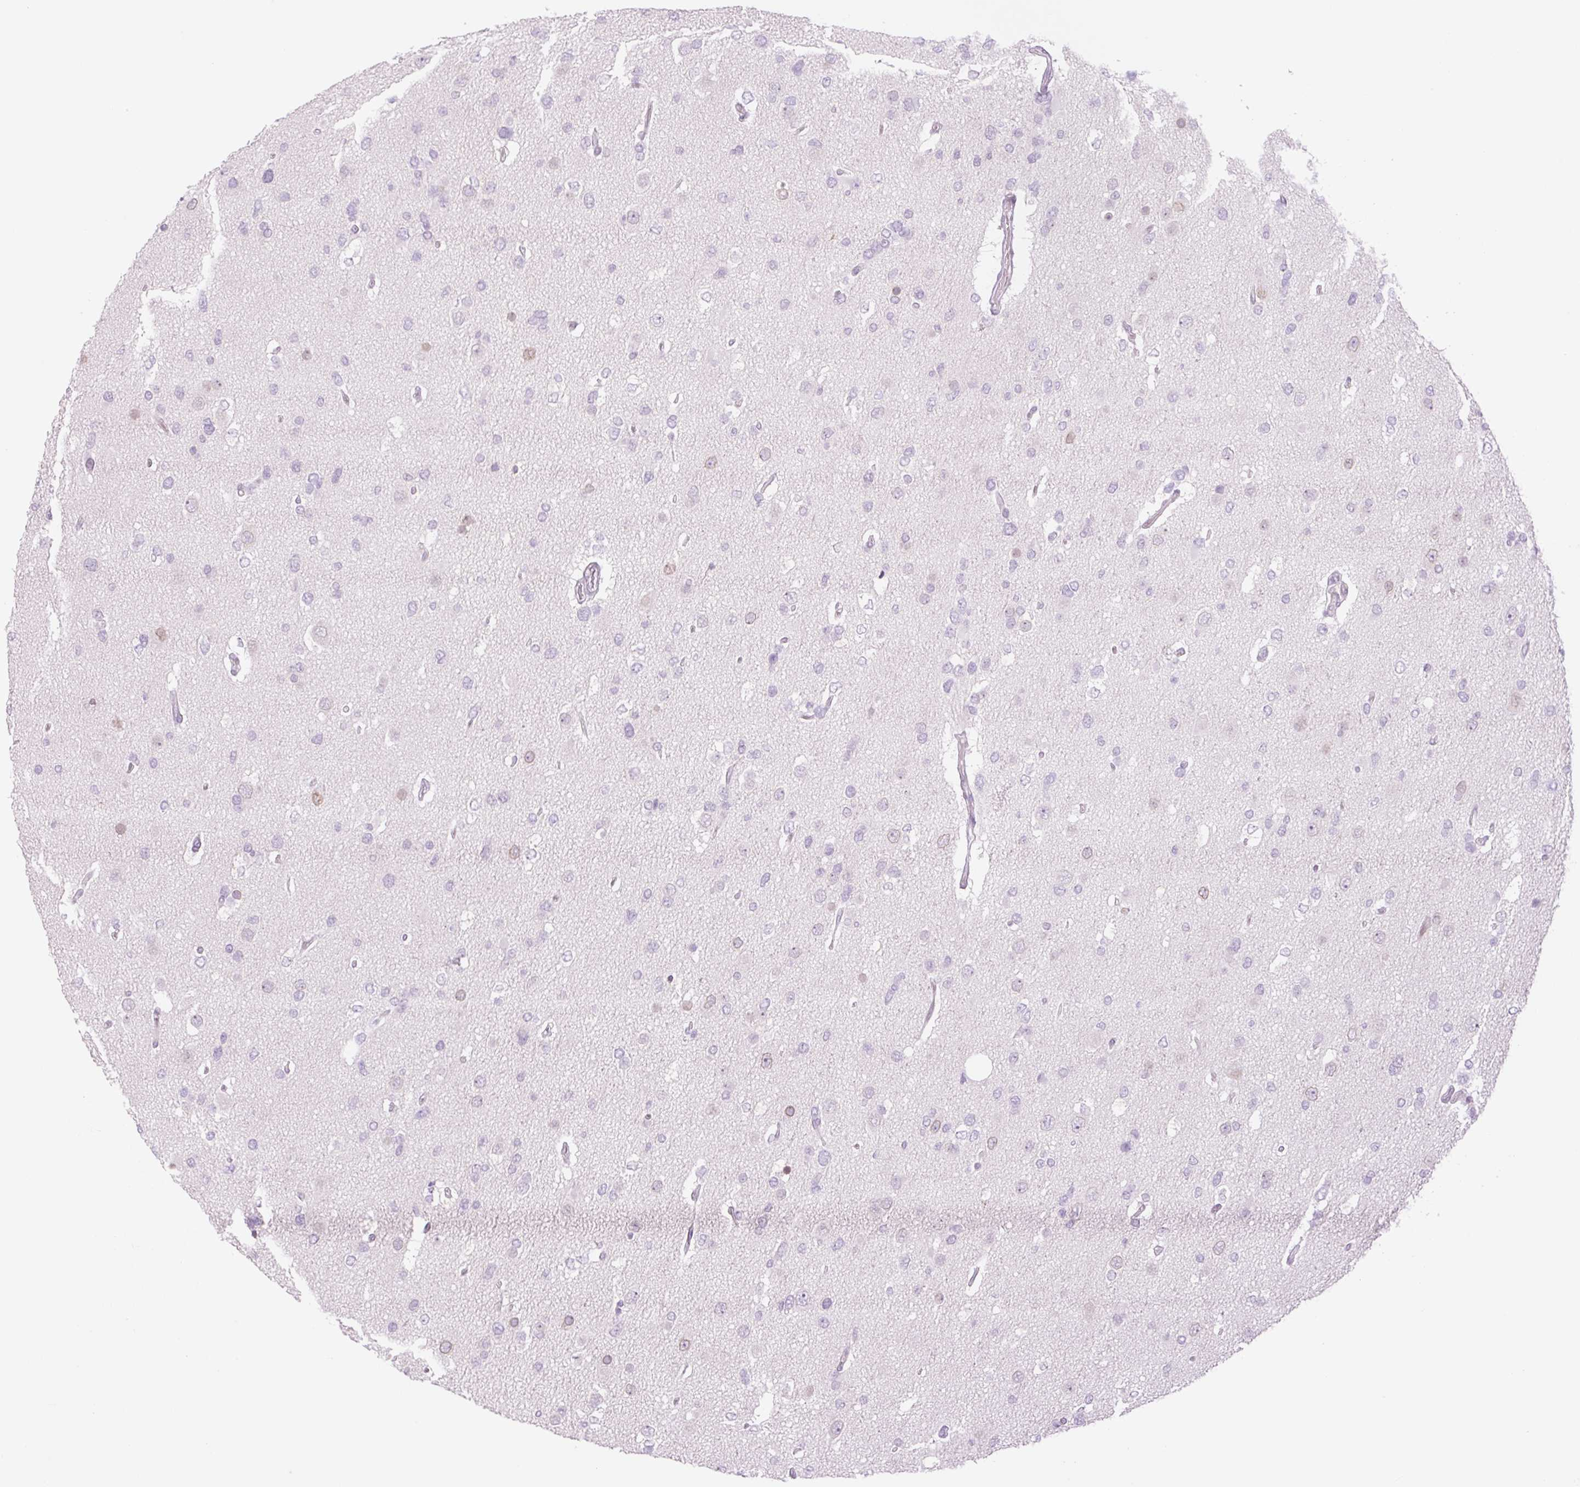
{"staining": {"intensity": "weak", "quantity": "<25%", "location": "nuclear"}, "tissue": "glioma", "cell_type": "Tumor cells", "image_type": "cancer", "snomed": [{"axis": "morphology", "description": "Glioma, malignant, High grade"}, {"axis": "topography", "description": "Brain"}], "caption": "High magnification brightfield microscopy of glioma stained with DAB (brown) and counterstained with hematoxylin (blue): tumor cells show no significant staining.", "gene": "TBX15", "patient": {"sex": "male", "age": 53}}